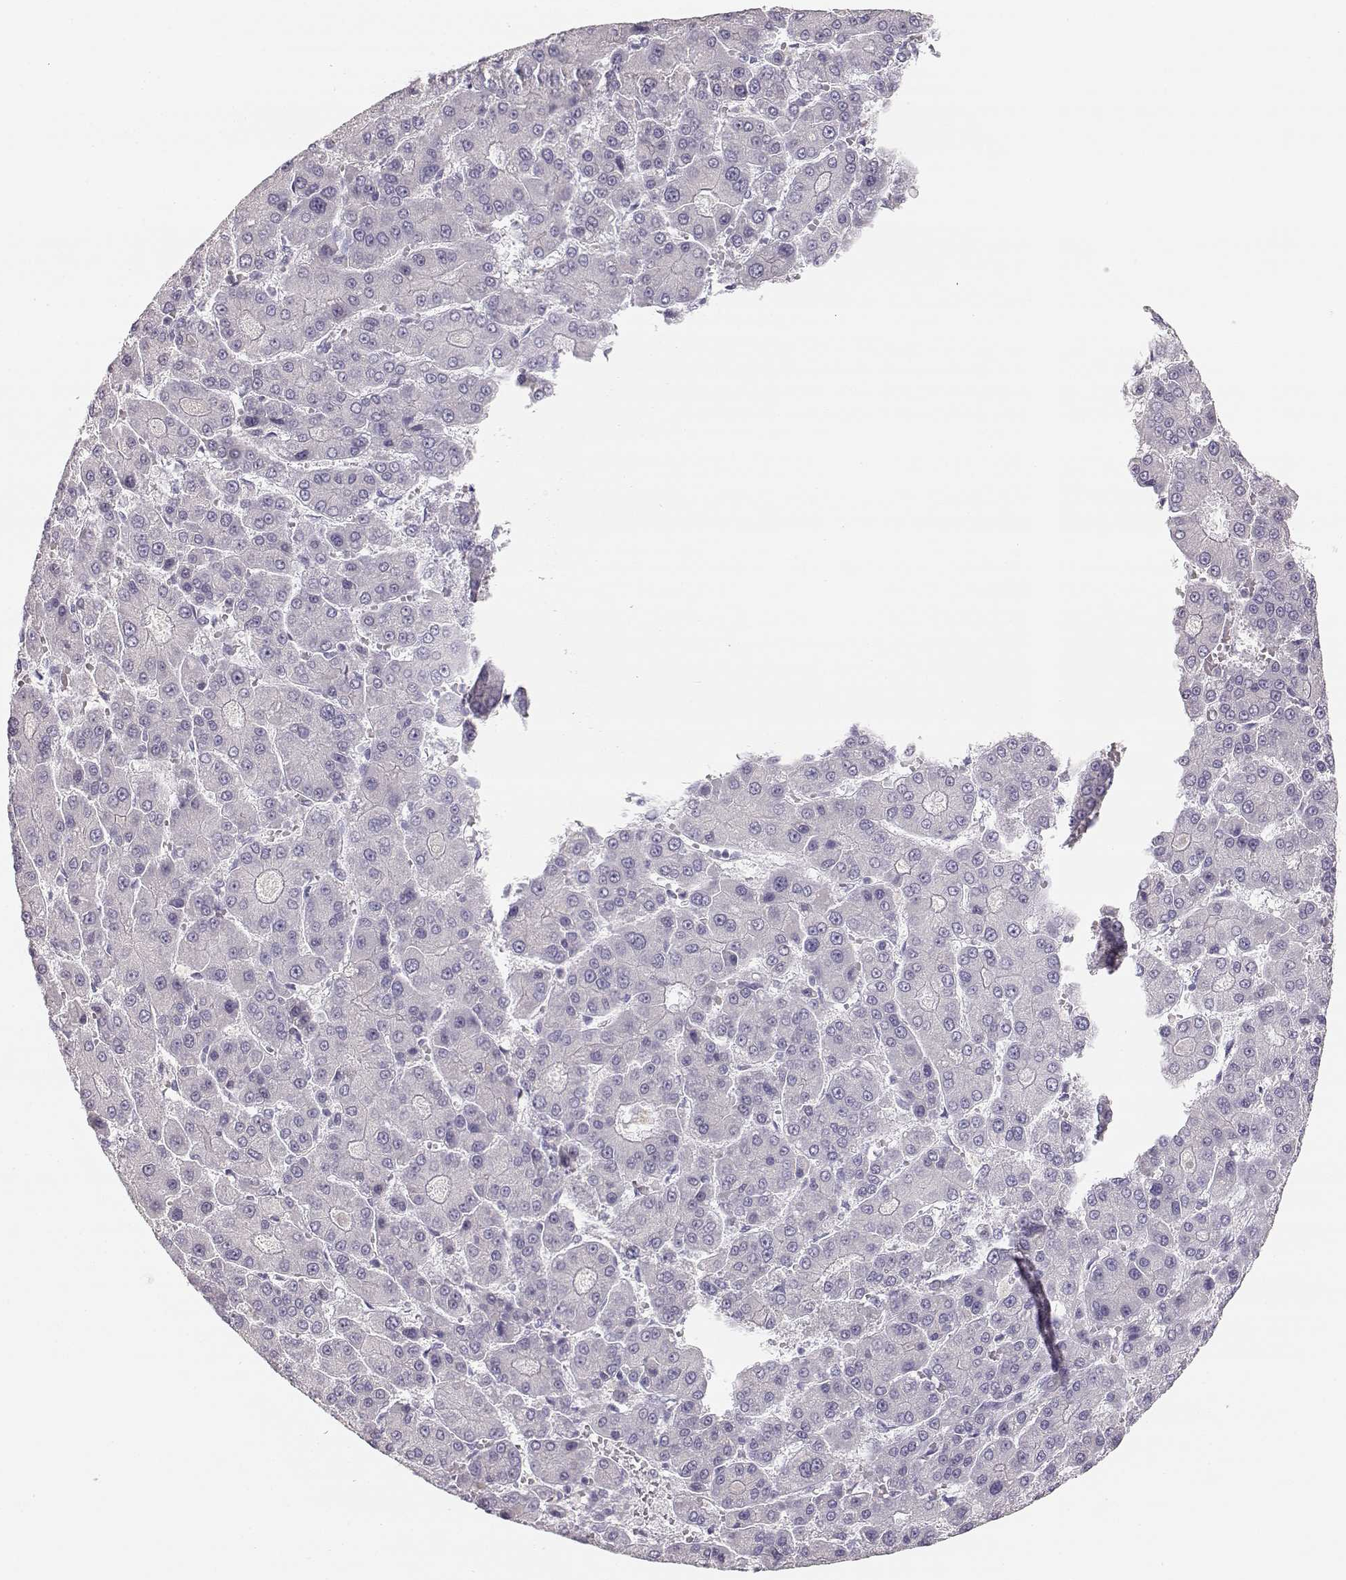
{"staining": {"intensity": "negative", "quantity": "none", "location": "none"}, "tissue": "liver cancer", "cell_type": "Tumor cells", "image_type": "cancer", "snomed": [{"axis": "morphology", "description": "Carcinoma, Hepatocellular, NOS"}, {"axis": "topography", "description": "Liver"}], "caption": "Liver cancer was stained to show a protein in brown. There is no significant staining in tumor cells.", "gene": "LEPR", "patient": {"sex": "male", "age": 70}}